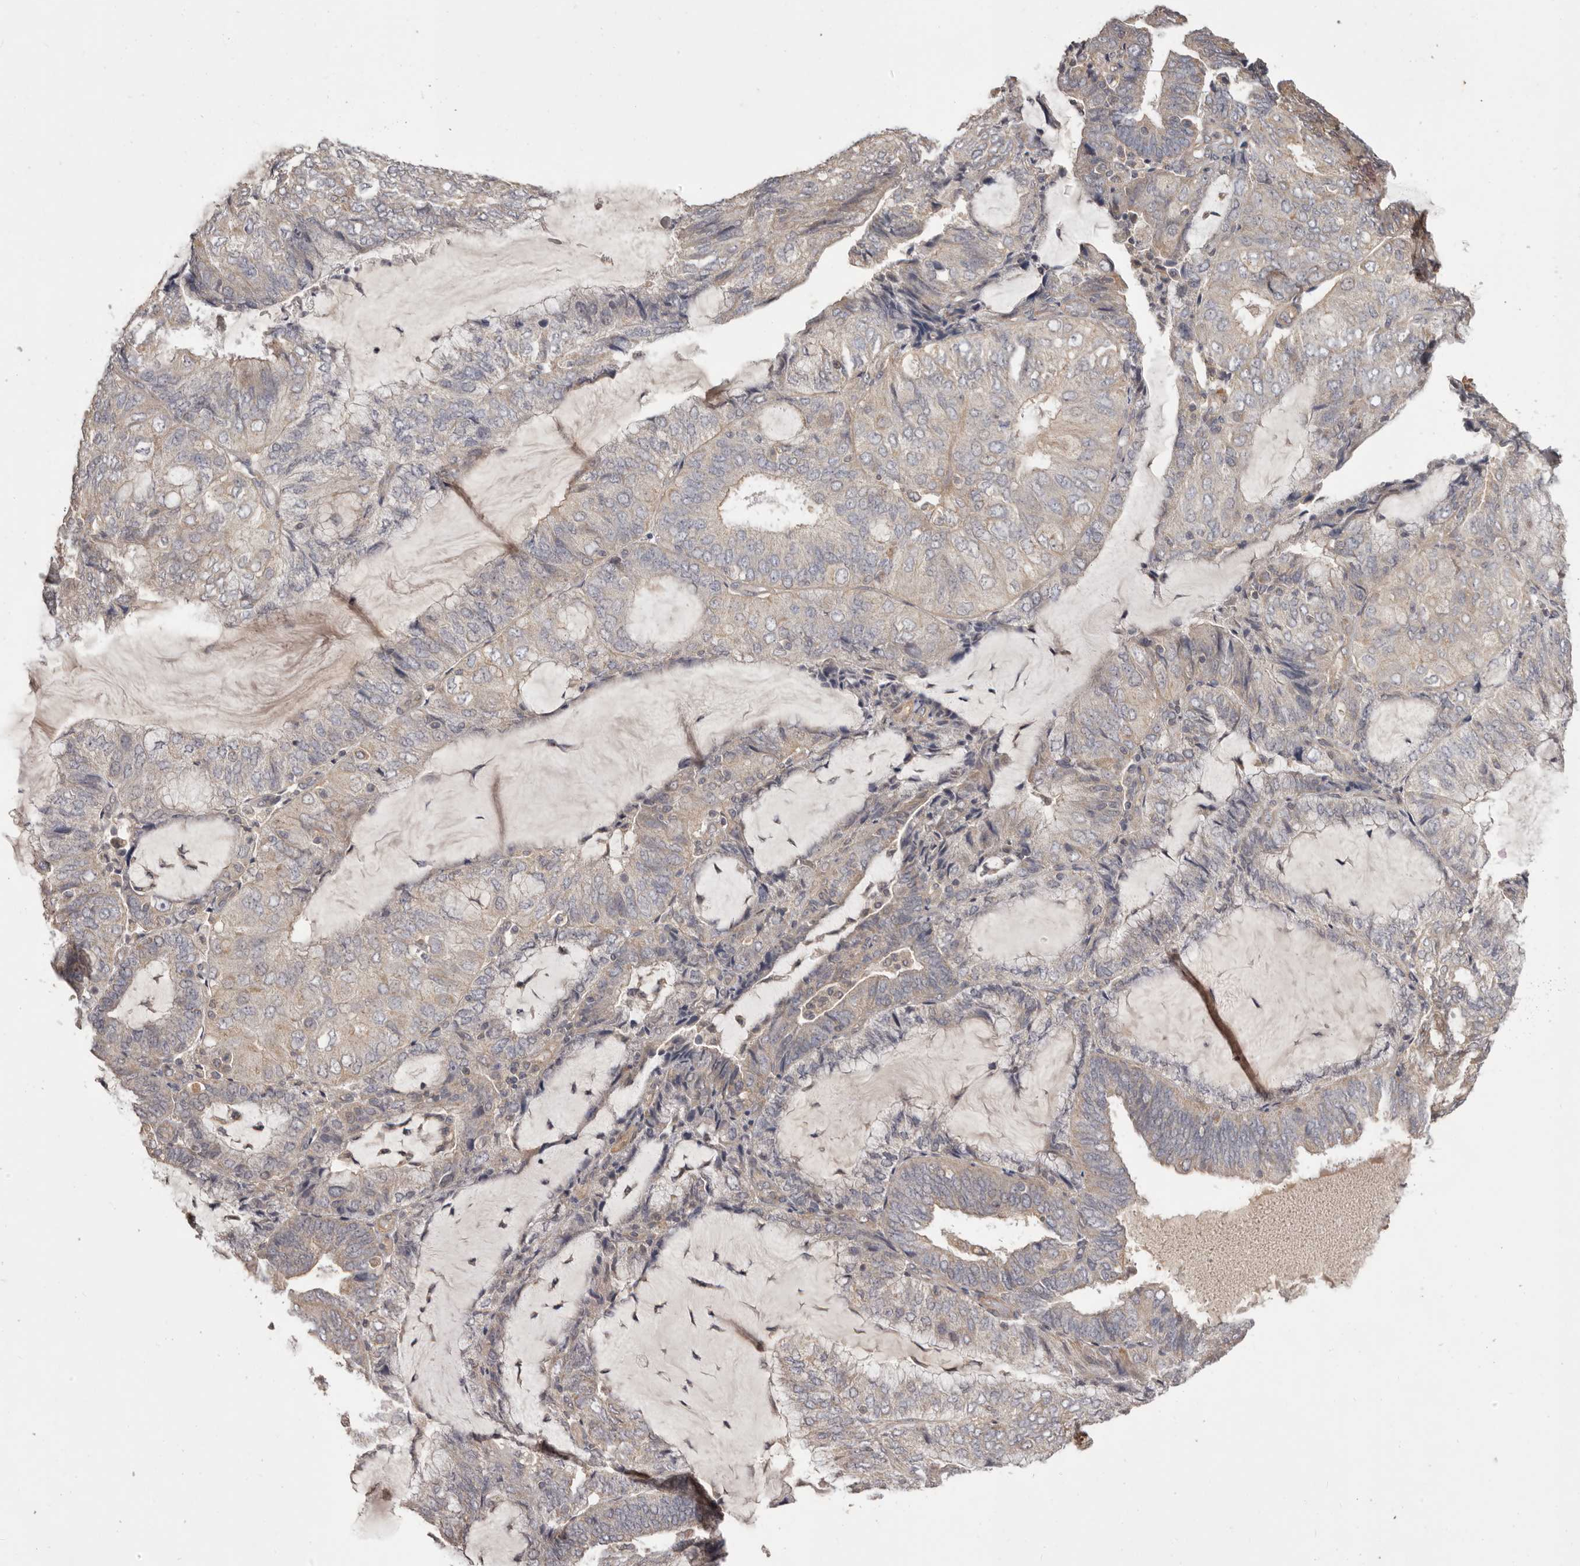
{"staining": {"intensity": "weak", "quantity": "<25%", "location": "cytoplasmic/membranous"}, "tissue": "endometrial cancer", "cell_type": "Tumor cells", "image_type": "cancer", "snomed": [{"axis": "morphology", "description": "Adenocarcinoma, NOS"}, {"axis": "topography", "description": "Endometrium"}], "caption": "Tumor cells are negative for brown protein staining in endometrial adenocarcinoma. The staining is performed using DAB (3,3'-diaminobenzidine) brown chromogen with nuclei counter-stained in using hematoxylin.", "gene": "HRH1", "patient": {"sex": "female", "age": 81}}